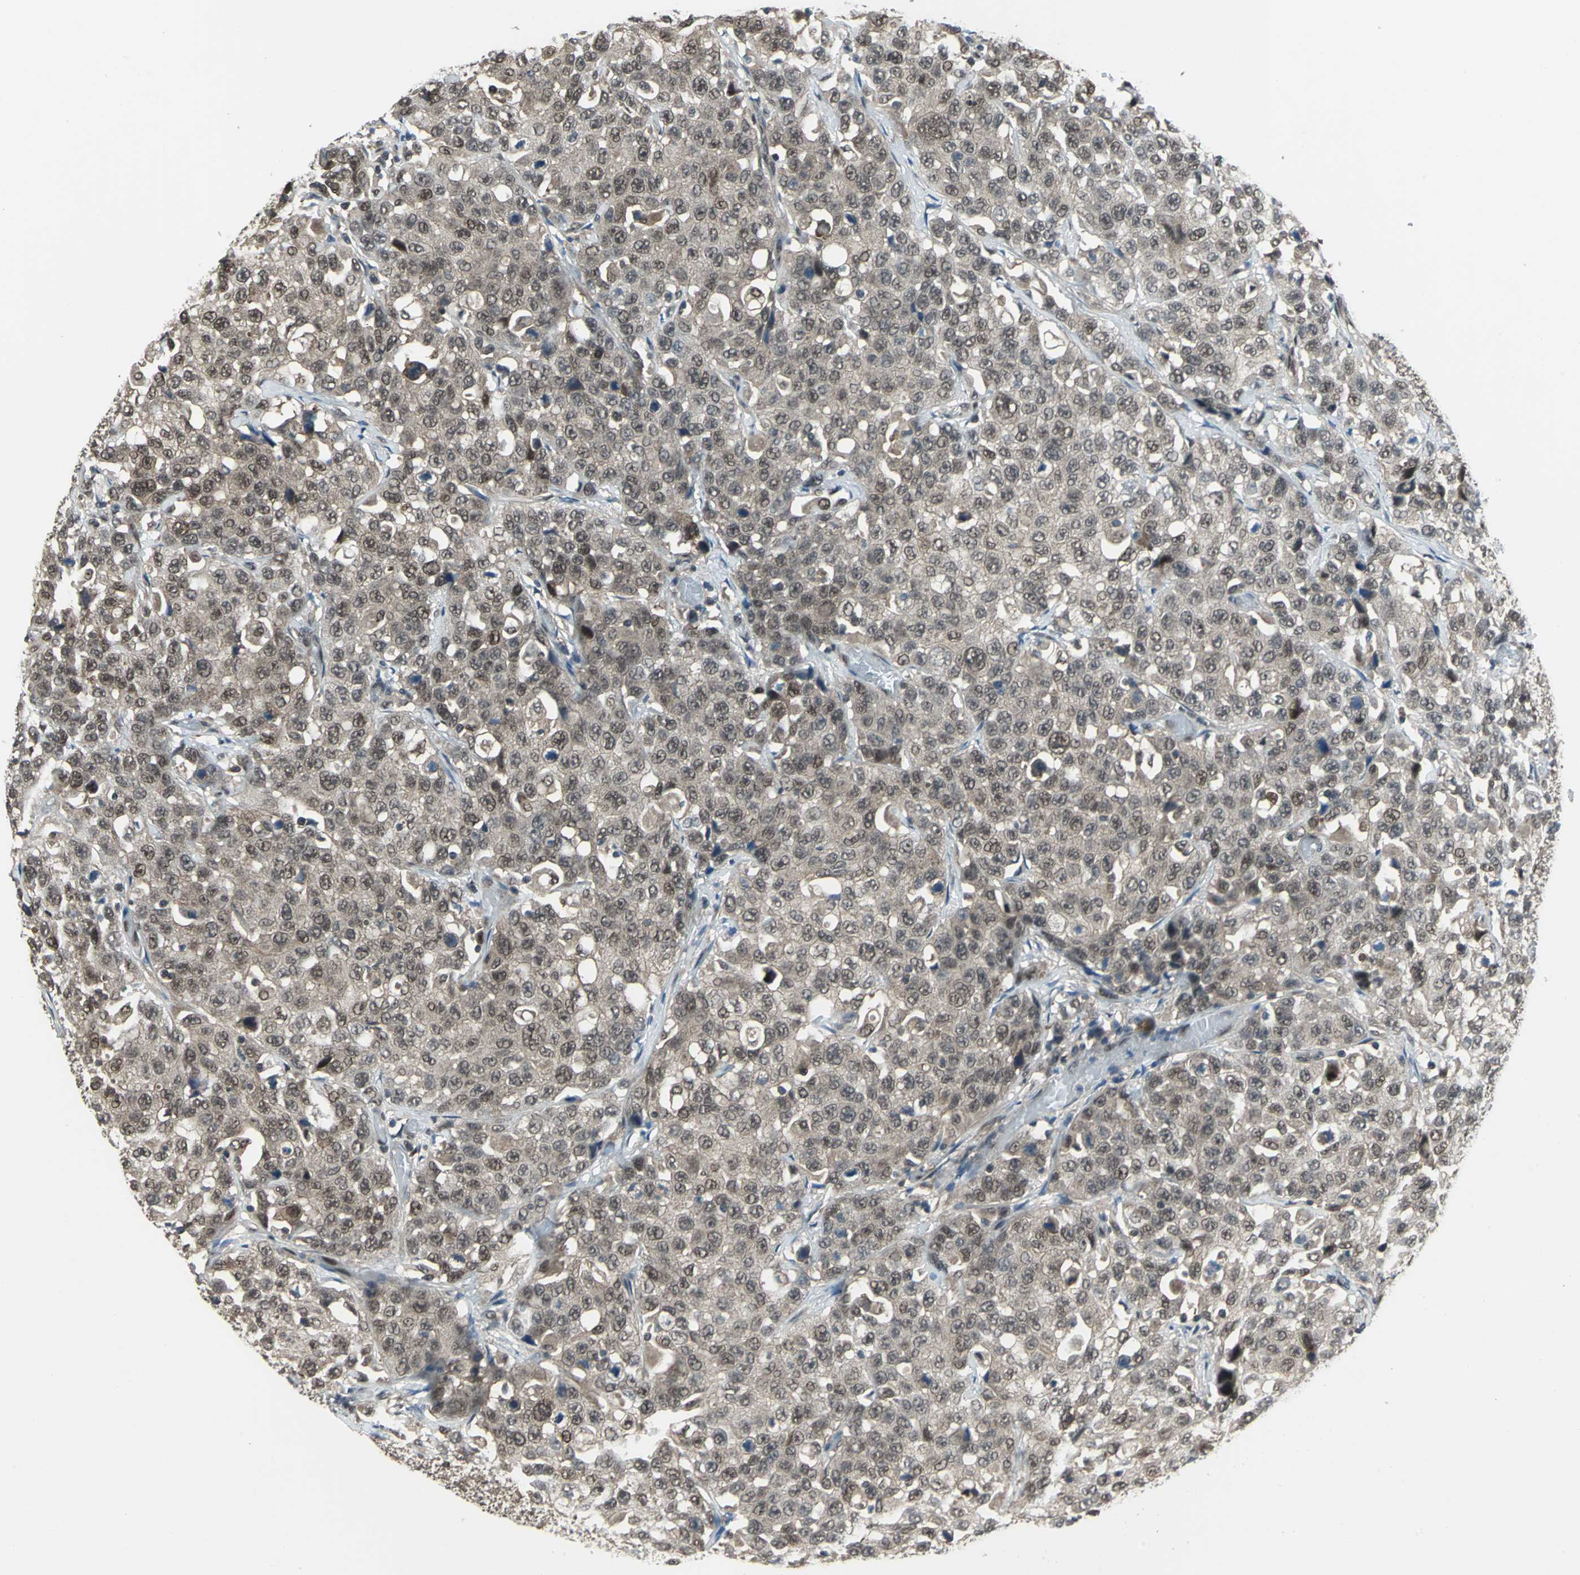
{"staining": {"intensity": "weak", "quantity": ">75%", "location": "cytoplasmic/membranous,nuclear"}, "tissue": "stomach cancer", "cell_type": "Tumor cells", "image_type": "cancer", "snomed": [{"axis": "morphology", "description": "Normal tissue, NOS"}, {"axis": "morphology", "description": "Adenocarcinoma, NOS"}, {"axis": "topography", "description": "Stomach"}], "caption": "Immunohistochemical staining of human stomach cancer exhibits weak cytoplasmic/membranous and nuclear protein positivity in about >75% of tumor cells. The staining was performed using DAB to visualize the protein expression in brown, while the nuclei were stained in blue with hematoxylin (Magnification: 20x).", "gene": "COPS5", "patient": {"sex": "male", "age": 48}}